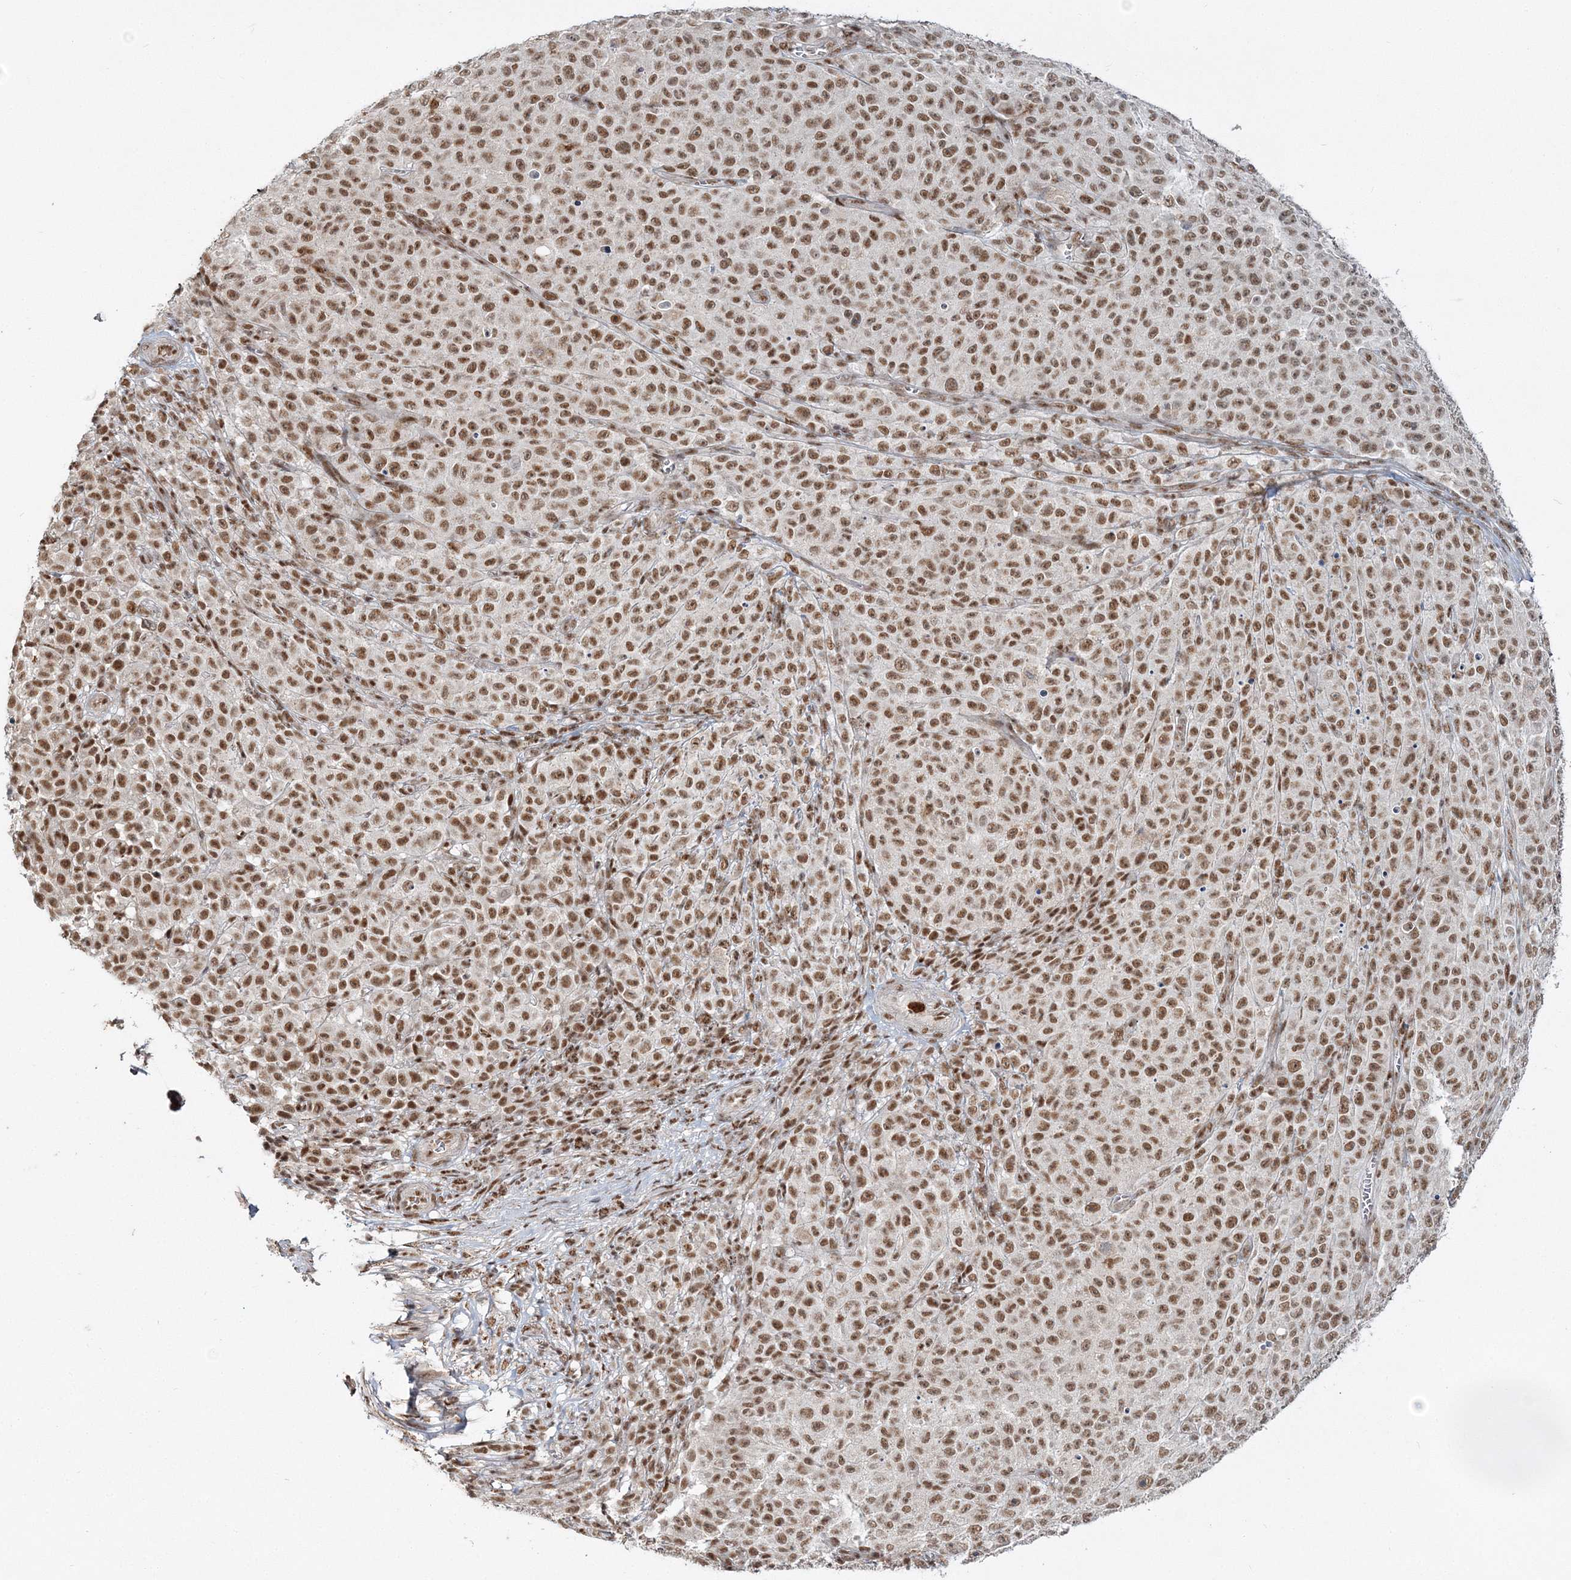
{"staining": {"intensity": "moderate", "quantity": ">75%", "location": "nuclear"}, "tissue": "melanoma", "cell_type": "Tumor cells", "image_type": "cancer", "snomed": [{"axis": "morphology", "description": "Malignant melanoma, NOS"}, {"axis": "topography", "description": "Skin"}], "caption": "Protein expression analysis of melanoma displays moderate nuclear expression in approximately >75% of tumor cells.", "gene": "QRICH1", "patient": {"sex": "female", "age": 82}}